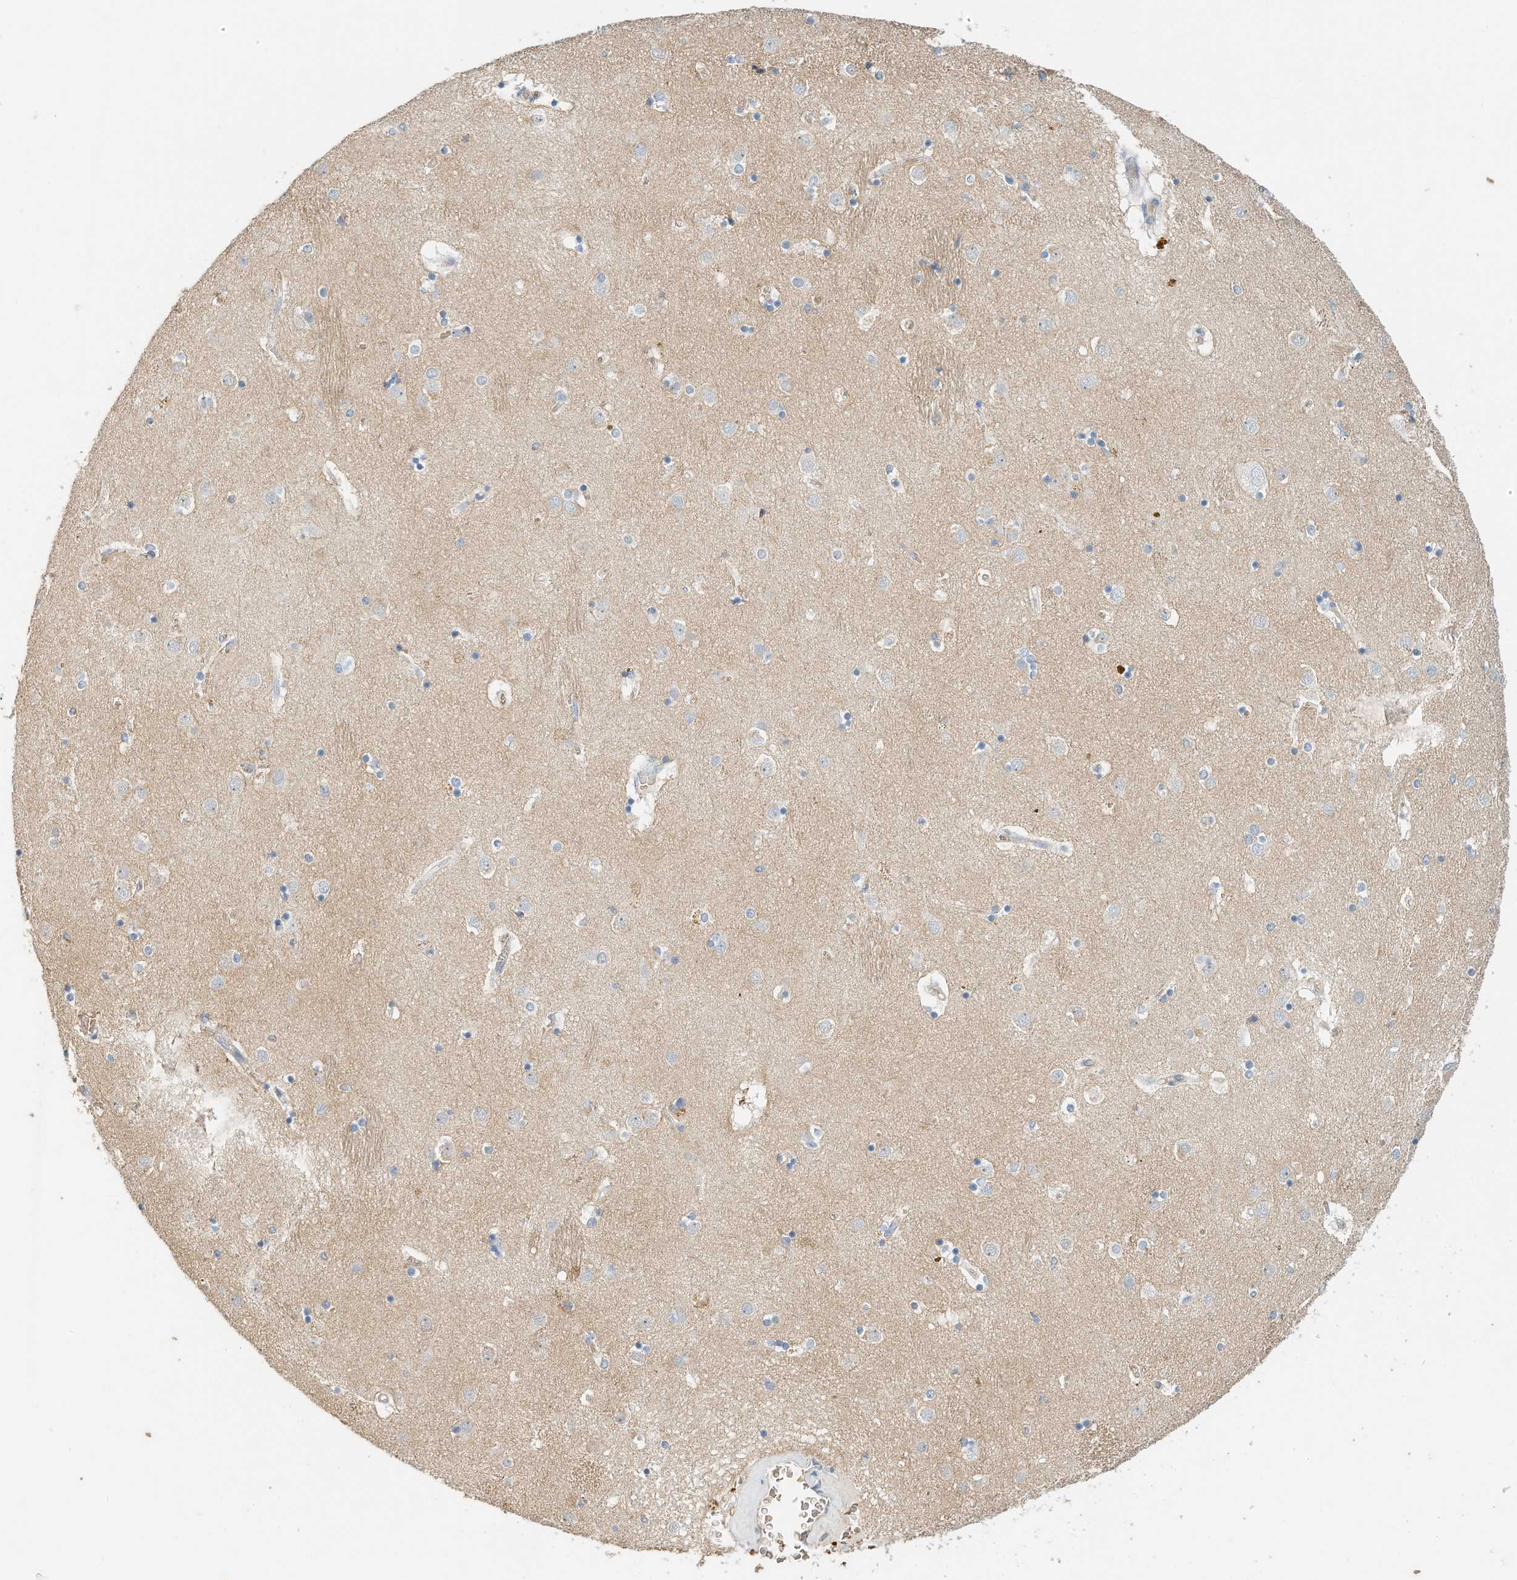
{"staining": {"intensity": "negative", "quantity": "none", "location": "none"}, "tissue": "caudate", "cell_type": "Glial cells", "image_type": "normal", "snomed": [{"axis": "morphology", "description": "Normal tissue, NOS"}, {"axis": "topography", "description": "Lateral ventricle wall"}], "caption": "Caudate stained for a protein using IHC displays no positivity glial cells.", "gene": "RCAN3", "patient": {"sex": "male", "age": 70}}